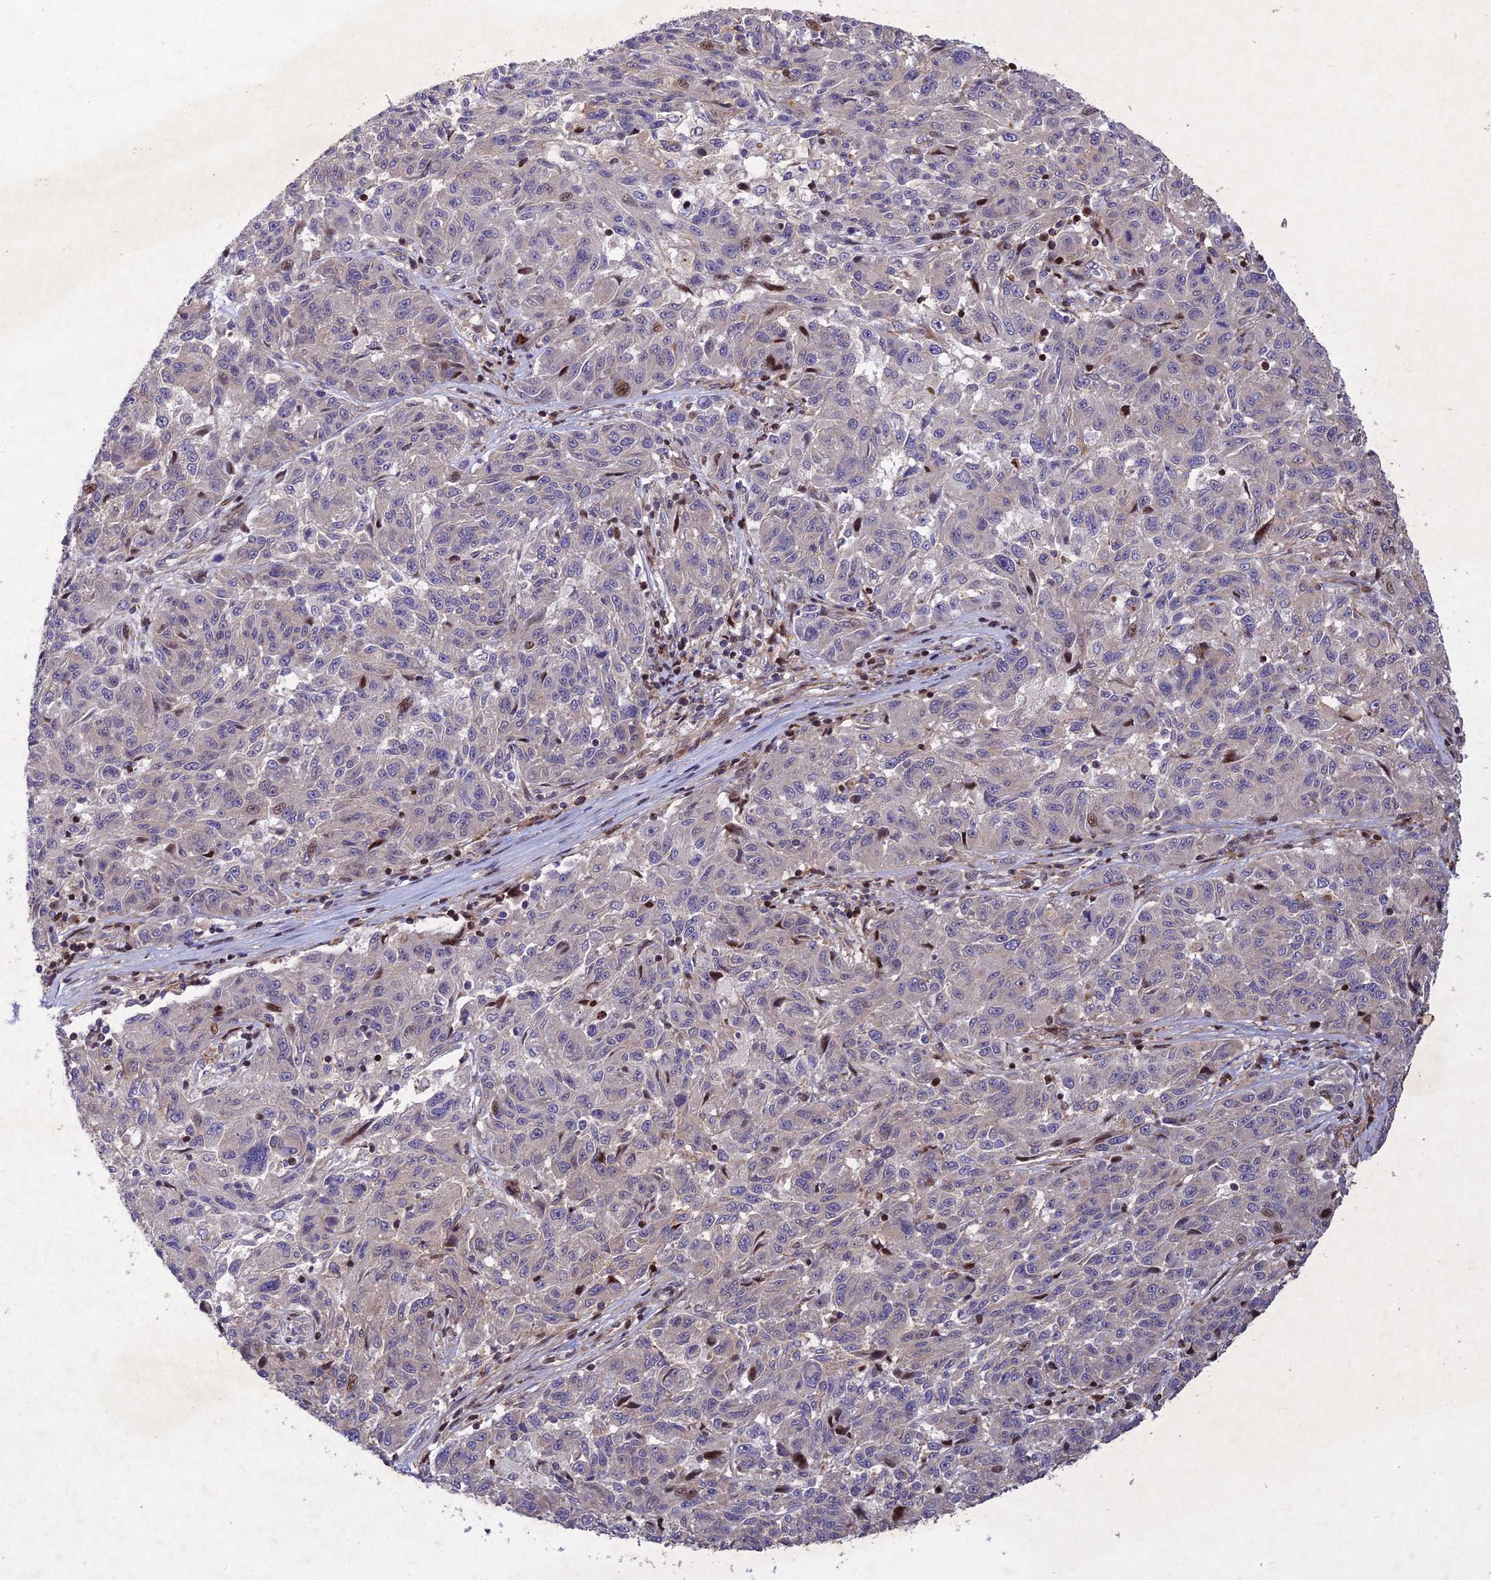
{"staining": {"intensity": "negative", "quantity": "none", "location": "none"}, "tissue": "melanoma", "cell_type": "Tumor cells", "image_type": "cancer", "snomed": [{"axis": "morphology", "description": "Malignant melanoma, NOS"}, {"axis": "topography", "description": "Skin"}], "caption": "High magnification brightfield microscopy of malignant melanoma stained with DAB (brown) and counterstained with hematoxylin (blue): tumor cells show no significant expression.", "gene": "RELCH", "patient": {"sex": "male", "age": 53}}